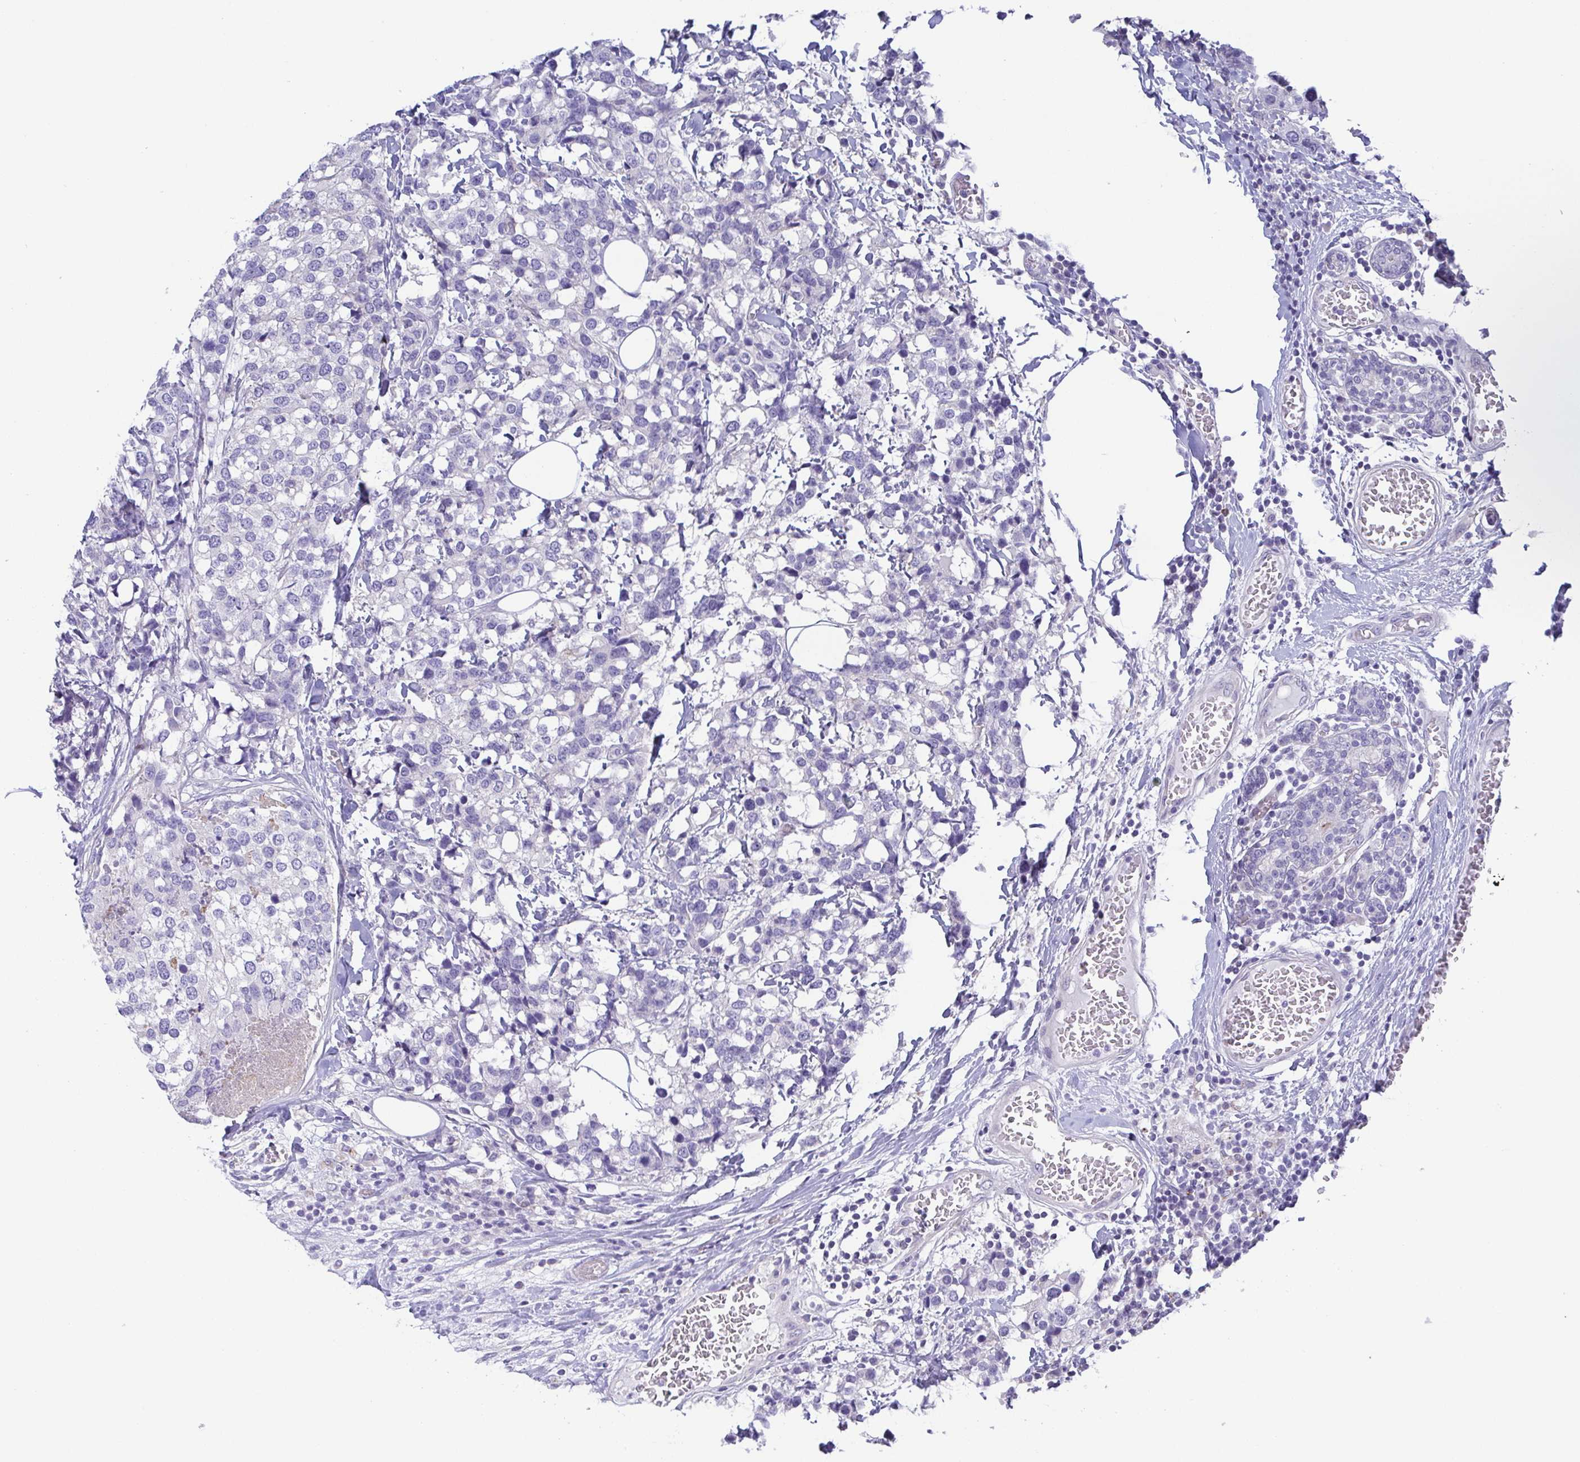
{"staining": {"intensity": "negative", "quantity": "none", "location": "none"}, "tissue": "breast cancer", "cell_type": "Tumor cells", "image_type": "cancer", "snomed": [{"axis": "morphology", "description": "Lobular carcinoma"}, {"axis": "topography", "description": "Breast"}], "caption": "Immunohistochemical staining of breast cancer displays no significant positivity in tumor cells.", "gene": "PKDREJ", "patient": {"sex": "female", "age": 59}}